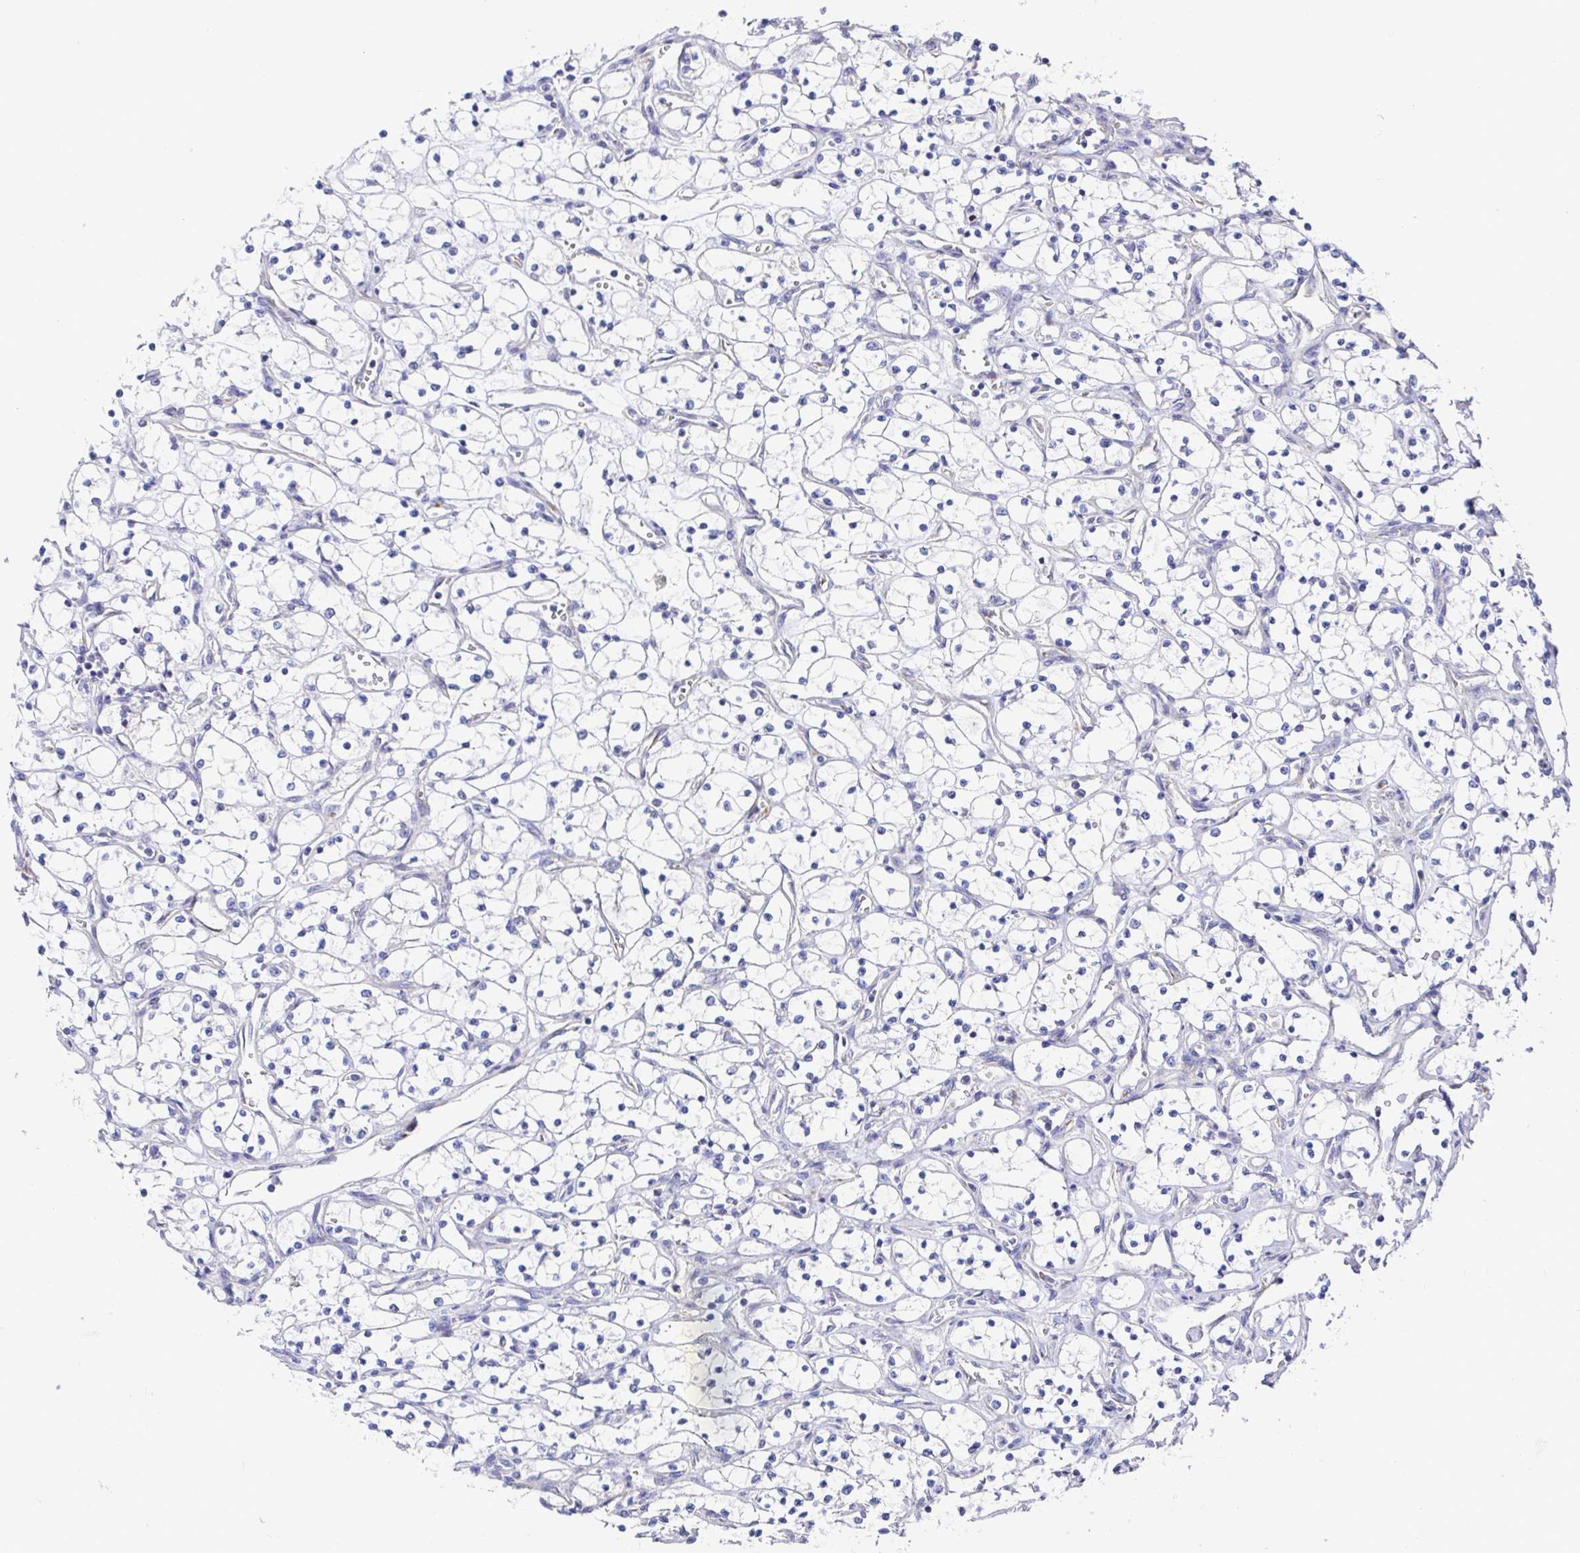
{"staining": {"intensity": "negative", "quantity": "none", "location": "none"}, "tissue": "renal cancer", "cell_type": "Tumor cells", "image_type": "cancer", "snomed": [{"axis": "morphology", "description": "Adenocarcinoma, NOS"}, {"axis": "topography", "description": "Kidney"}], "caption": "This is an immunohistochemistry (IHC) micrograph of adenocarcinoma (renal). There is no positivity in tumor cells.", "gene": "GOLGA1", "patient": {"sex": "female", "age": 69}}